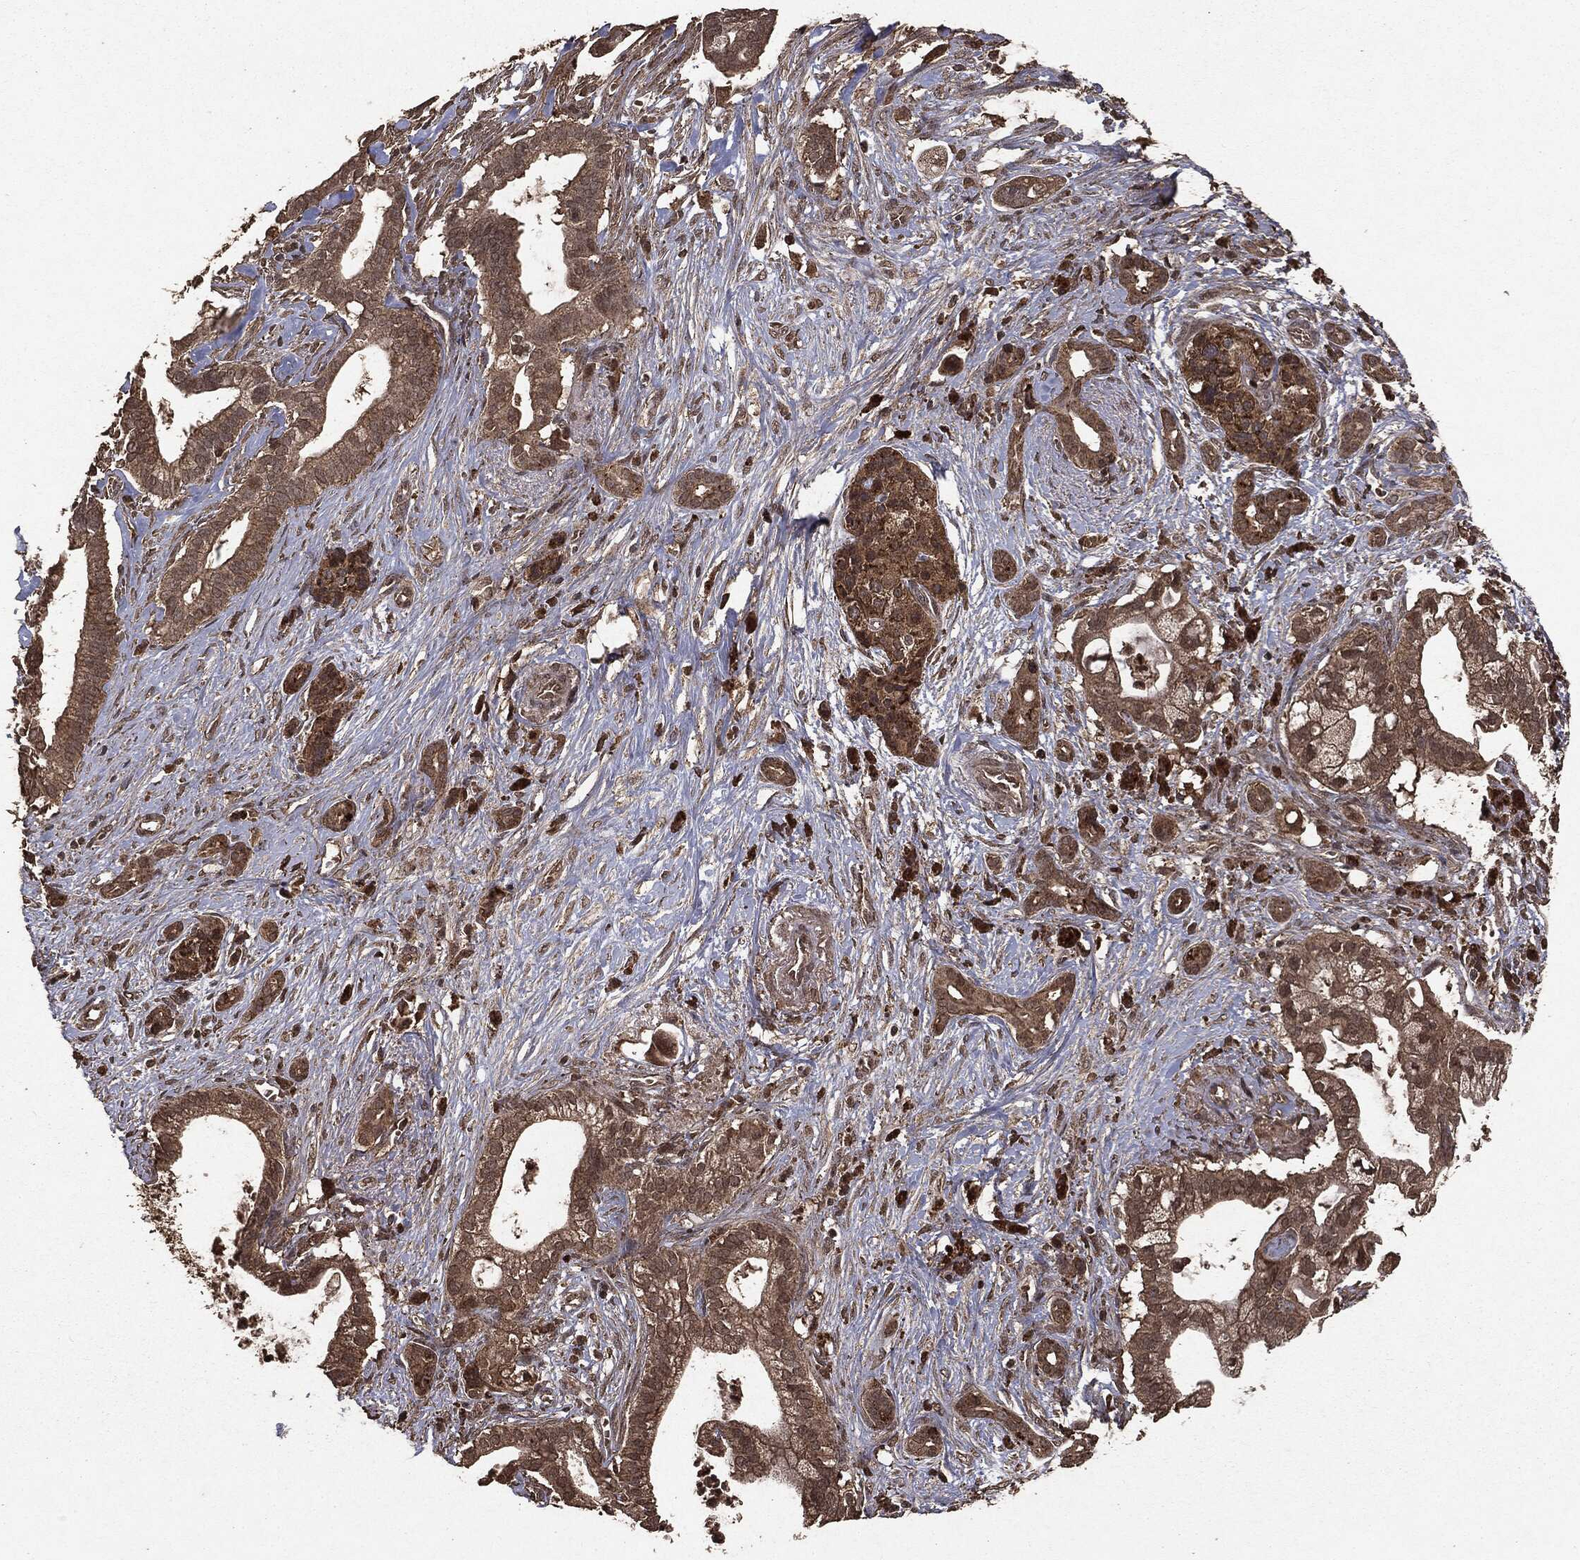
{"staining": {"intensity": "moderate", "quantity": ">75%", "location": "cytoplasmic/membranous"}, "tissue": "pancreatic cancer", "cell_type": "Tumor cells", "image_type": "cancer", "snomed": [{"axis": "morphology", "description": "Adenocarcinoma, NOS"}, {"axis": "topography", "description": "Pancreas"}], "caption": "The image exhibits staining of pancreatic cancer, revealing moderate cytoplasmic/membranous protein staining (brown color) within tumor cells. (Brightfield microscopy of DAB IHC at high magnification).", "gene": "NME1", "patient": {"sex": "male", "age": 61}}